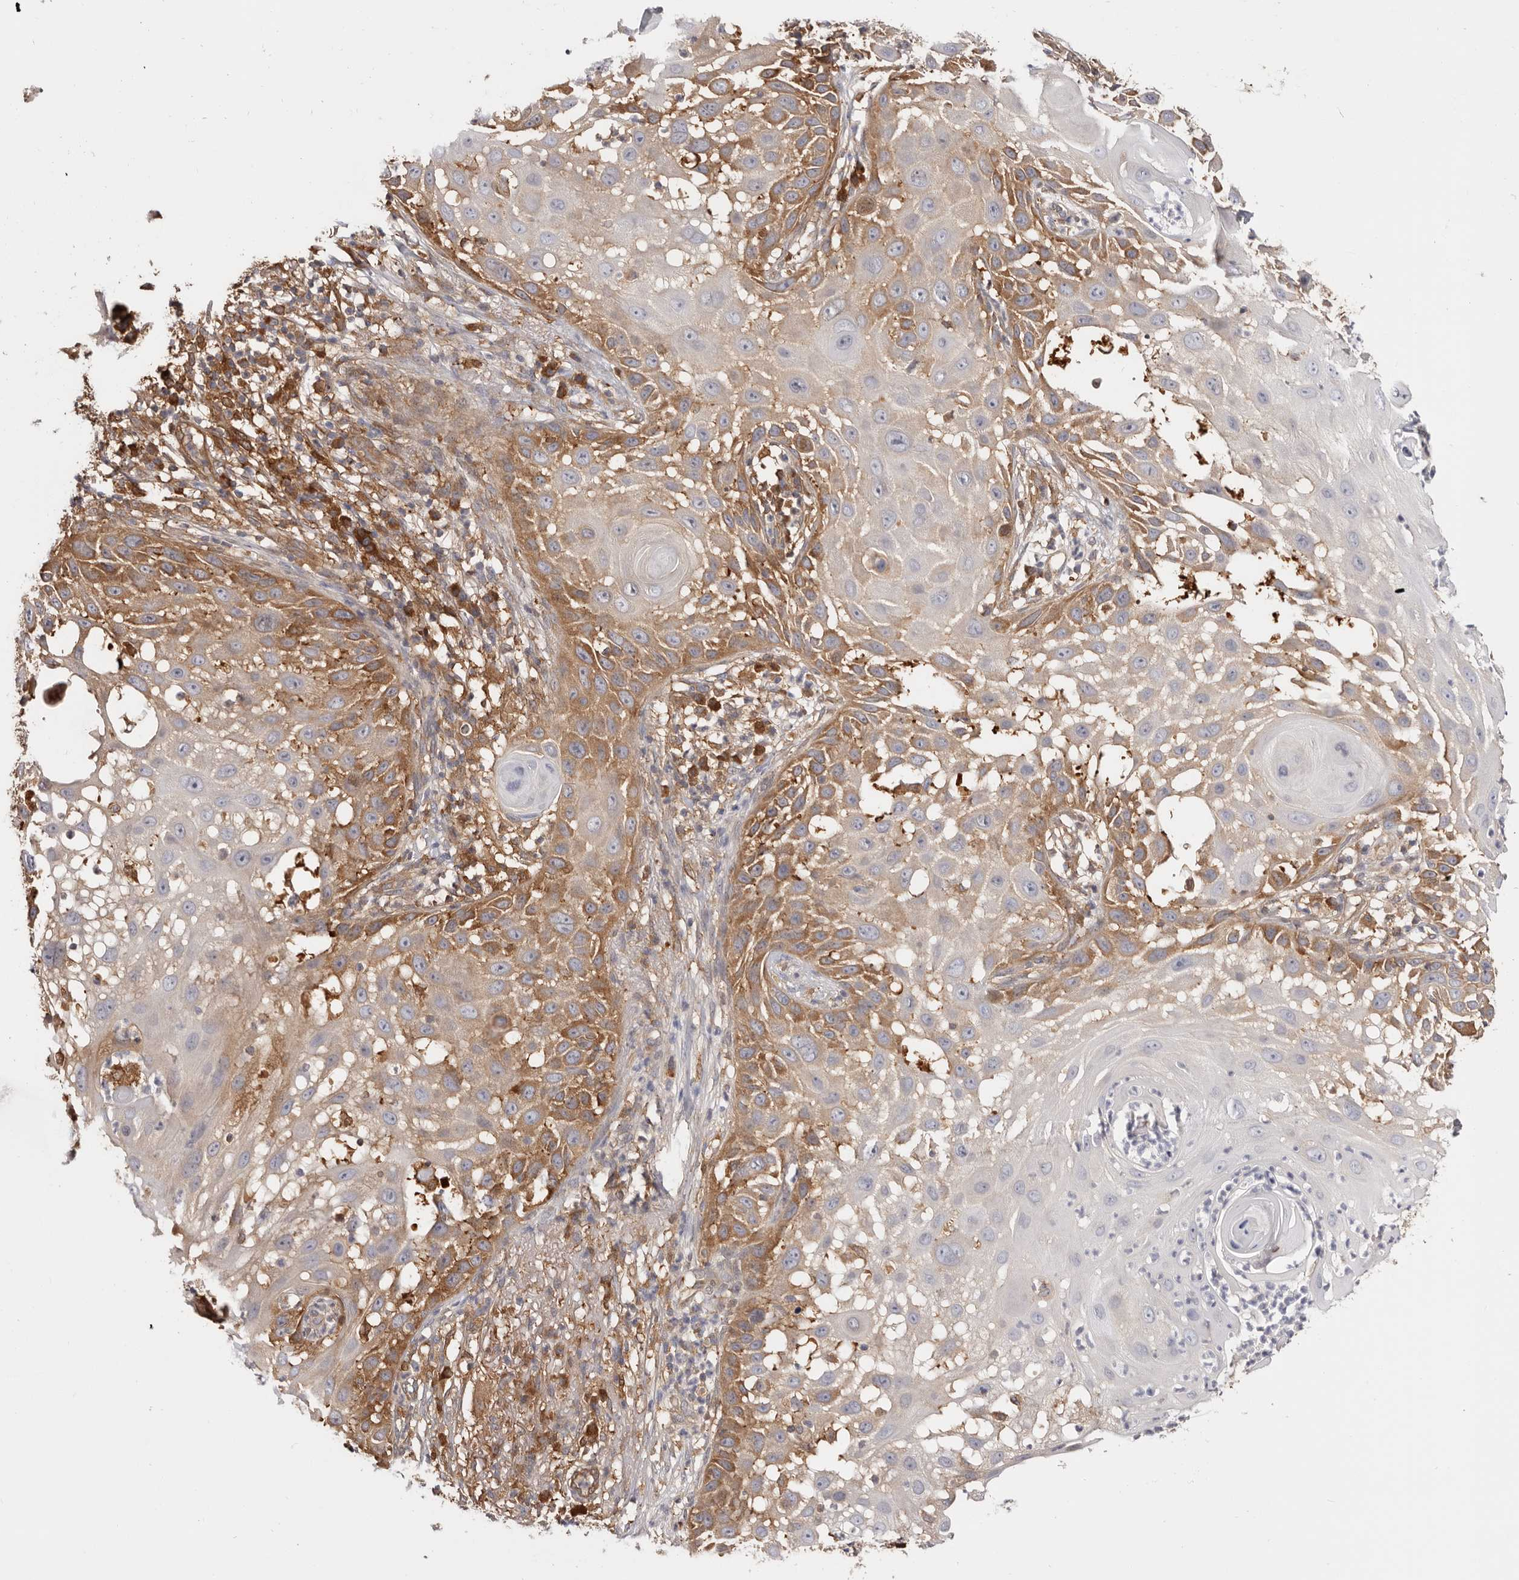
{"staining": {"intensity": "moderate", "quantity": ">75%", "location": "cytoplasmic/membranous"}, "tissue": "skin cancer", "cell_type": "Tumor cells", "image_type": "cancer", "snomed": [{"axis": "morphology", "description": "Squamous cell carcinoma, NOS"}, {"axis": "topography", "description": "Skin"}], "caption": "An IHC image of tumor tissue is shown. Protein staining in brown shows moderate cytoplasmic/membranous positivity in skin cancer within tumor cells.", "gene": "LAP3", "patient": {"sex": "female", "age": 44}}